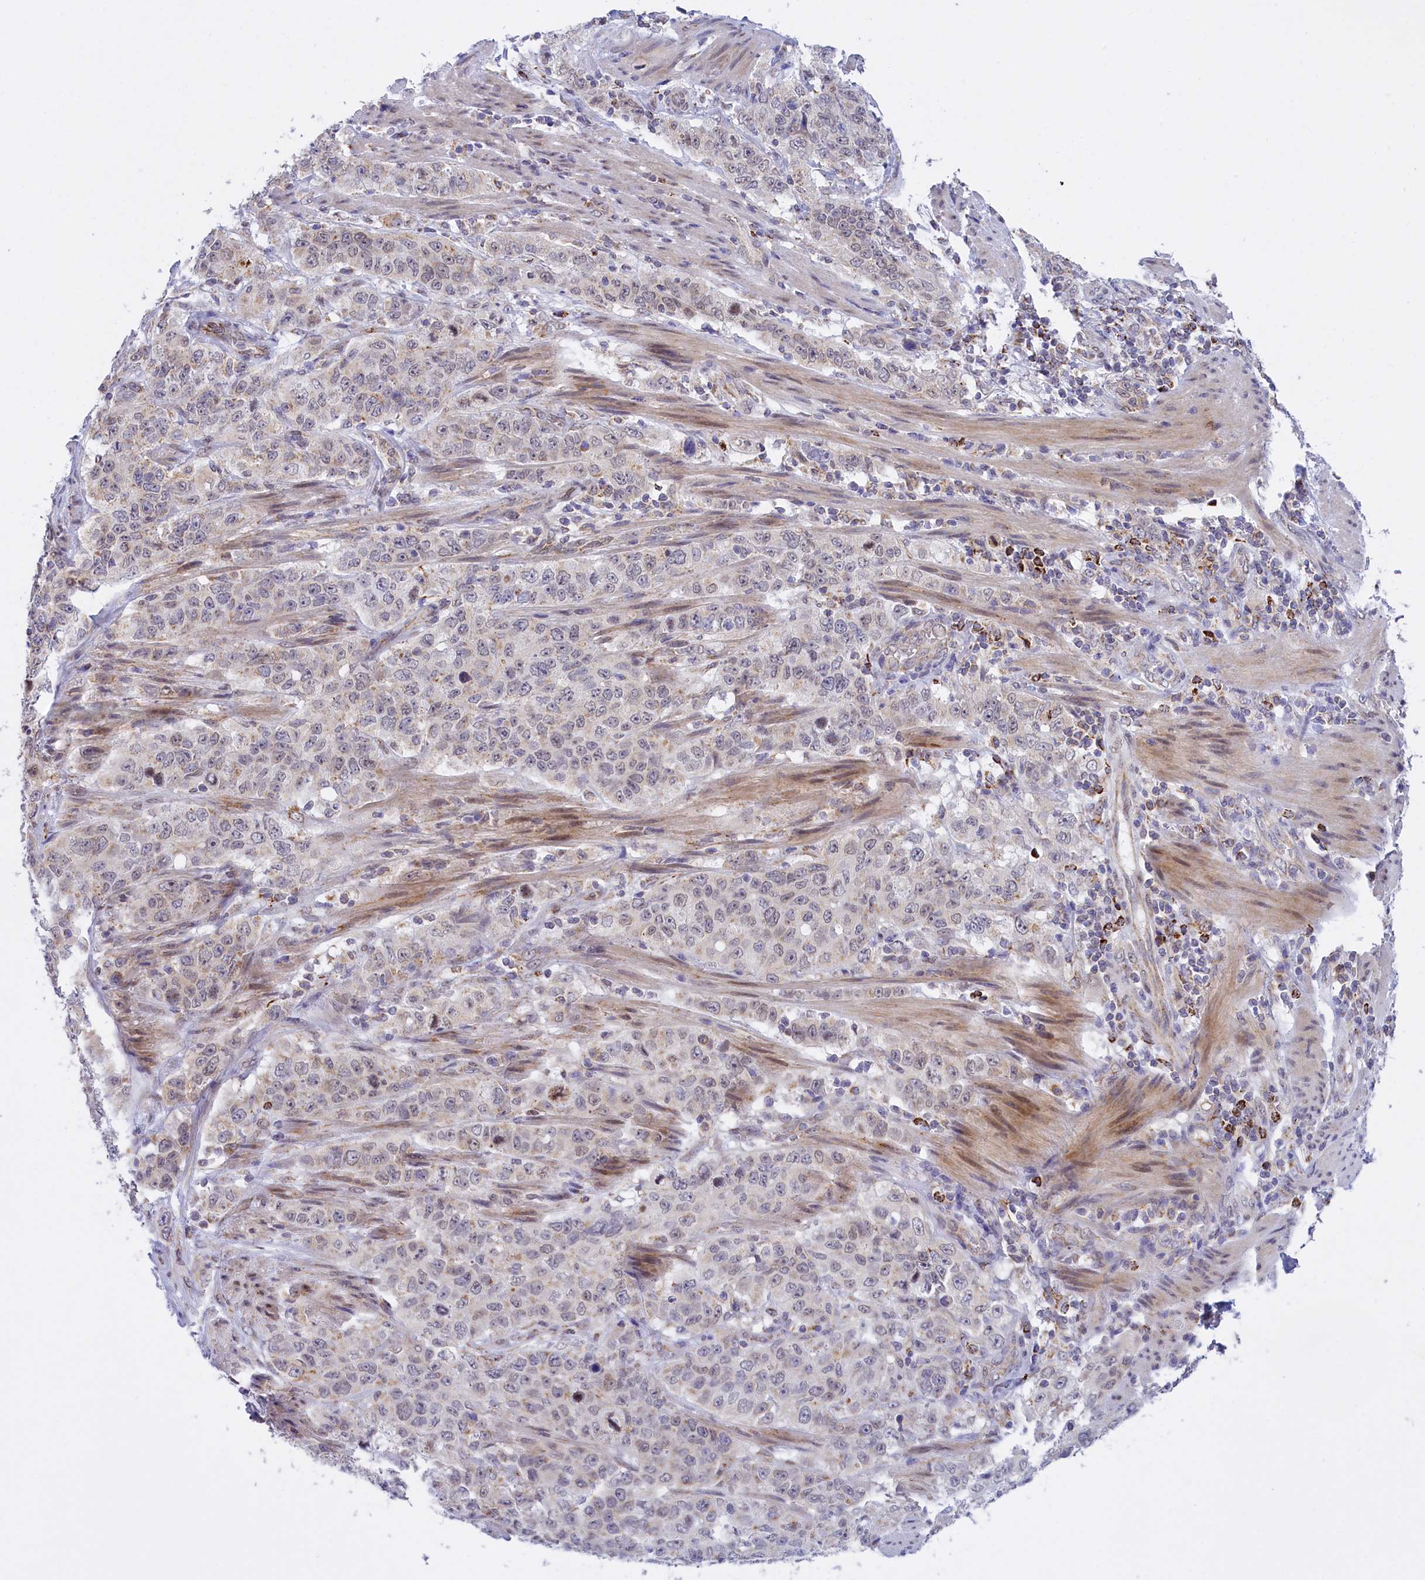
{"staining": {"intensity": "weak", "quantity": "25%-75%", "location": "nuclear"}, "tissue": "stomach cancer", "cell_type": "Tumor cells", "image_type": "cancer", "snomed": [{"axis": "morphology", "description": "Adenocarcinoma, NOS"}, {"axis": "topography", "description": "Stomach"}], "caption": "High-power microscopy captured an immunohistochemistry (IHC) photomicrograph of stomach cancer (adenocarcinoma), revealing weak nuclear expression in approximately 25%-75% of tumor cells. (Brightfield microscopy of DAB IHC at high magnification).", "gene": "FAM149B1", "patient": {"sex": "male", "age": 48}}